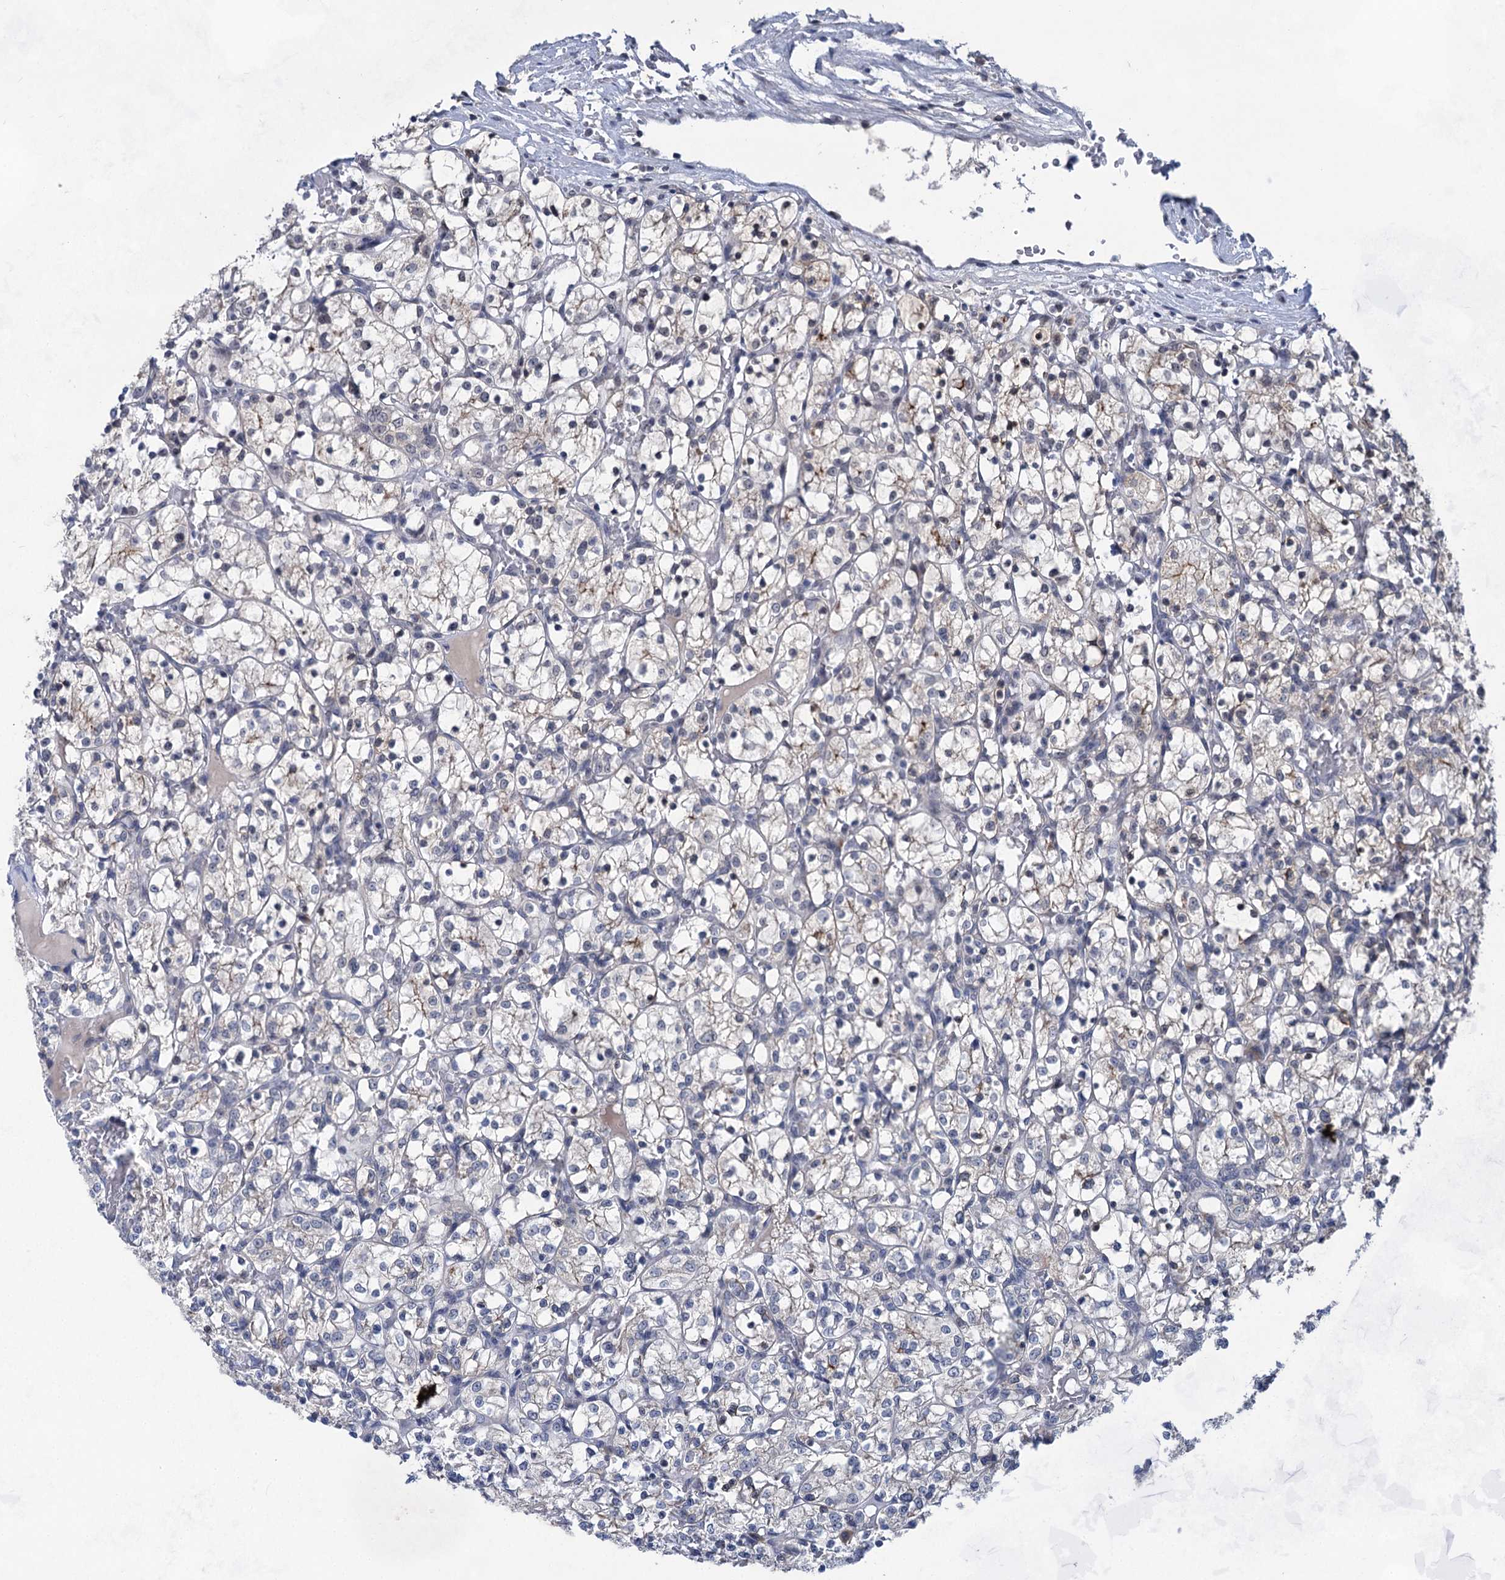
{"staining": {"intensity": "moderate", "quantity": "<25%", "location": "cytoplasmic/membranous"}, "tissue": "renal cancer", "cell_type": "Tumor cells", "image_type": "cancer", "snomed": [{"axis": "morphology", "description": "Adenocarcinoma, NOS"}, {"axis": "topography", "description": "Kidney"}], "caption": "An IHC photomicrograph of tumor tissue is shown. Protein staining in brown highlights moderate cytoplasmic/membranous positivity in renal cancer within tumor cells.", "gene": "TTC17", "patient": {"sex": "female", "age": 69}}